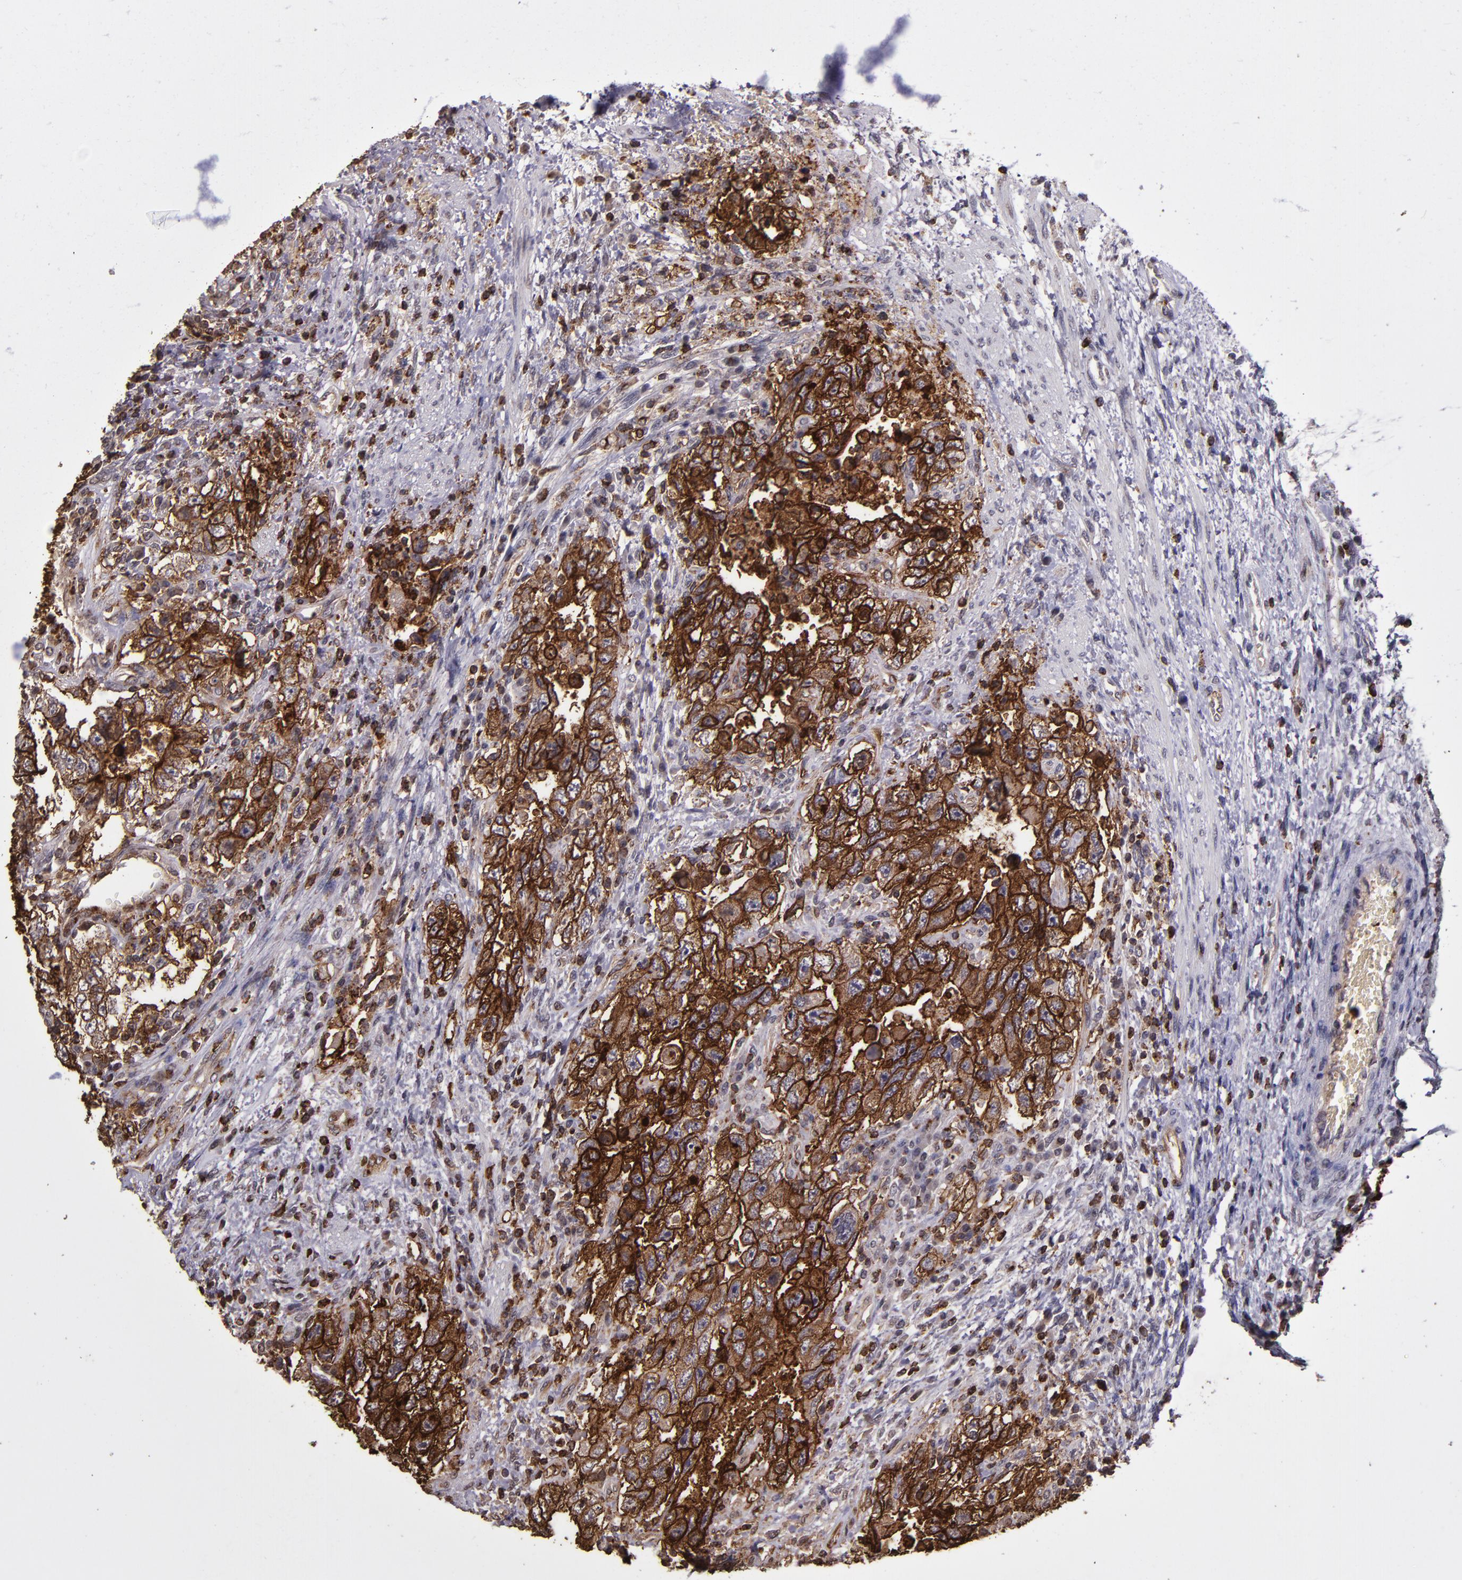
{"staining": {"intensity": "strong", "quantity": ">75%", "location": "cytoplasmic/membranous"}, "tissue": "testis cancer", "cell_type": "Tumor cells", "image_type": "cancer", "snomed": [{"axis": "morphology", "description": "Carcinoma, Embryonal, NOS"}, {"axis": "topography", "description": "Testis"}], "caption": "Immunohistochemical staining of human testis cancer (embryonal carcinoma) reveals strong cytoplasmic/membranous protein staining in about >75% of tumor cells. (brown staining indicates protein expression, while blue staining denotes nuclei).", "gene": "SLC2A3", "patient": {"sex": "male", "age": 26}}